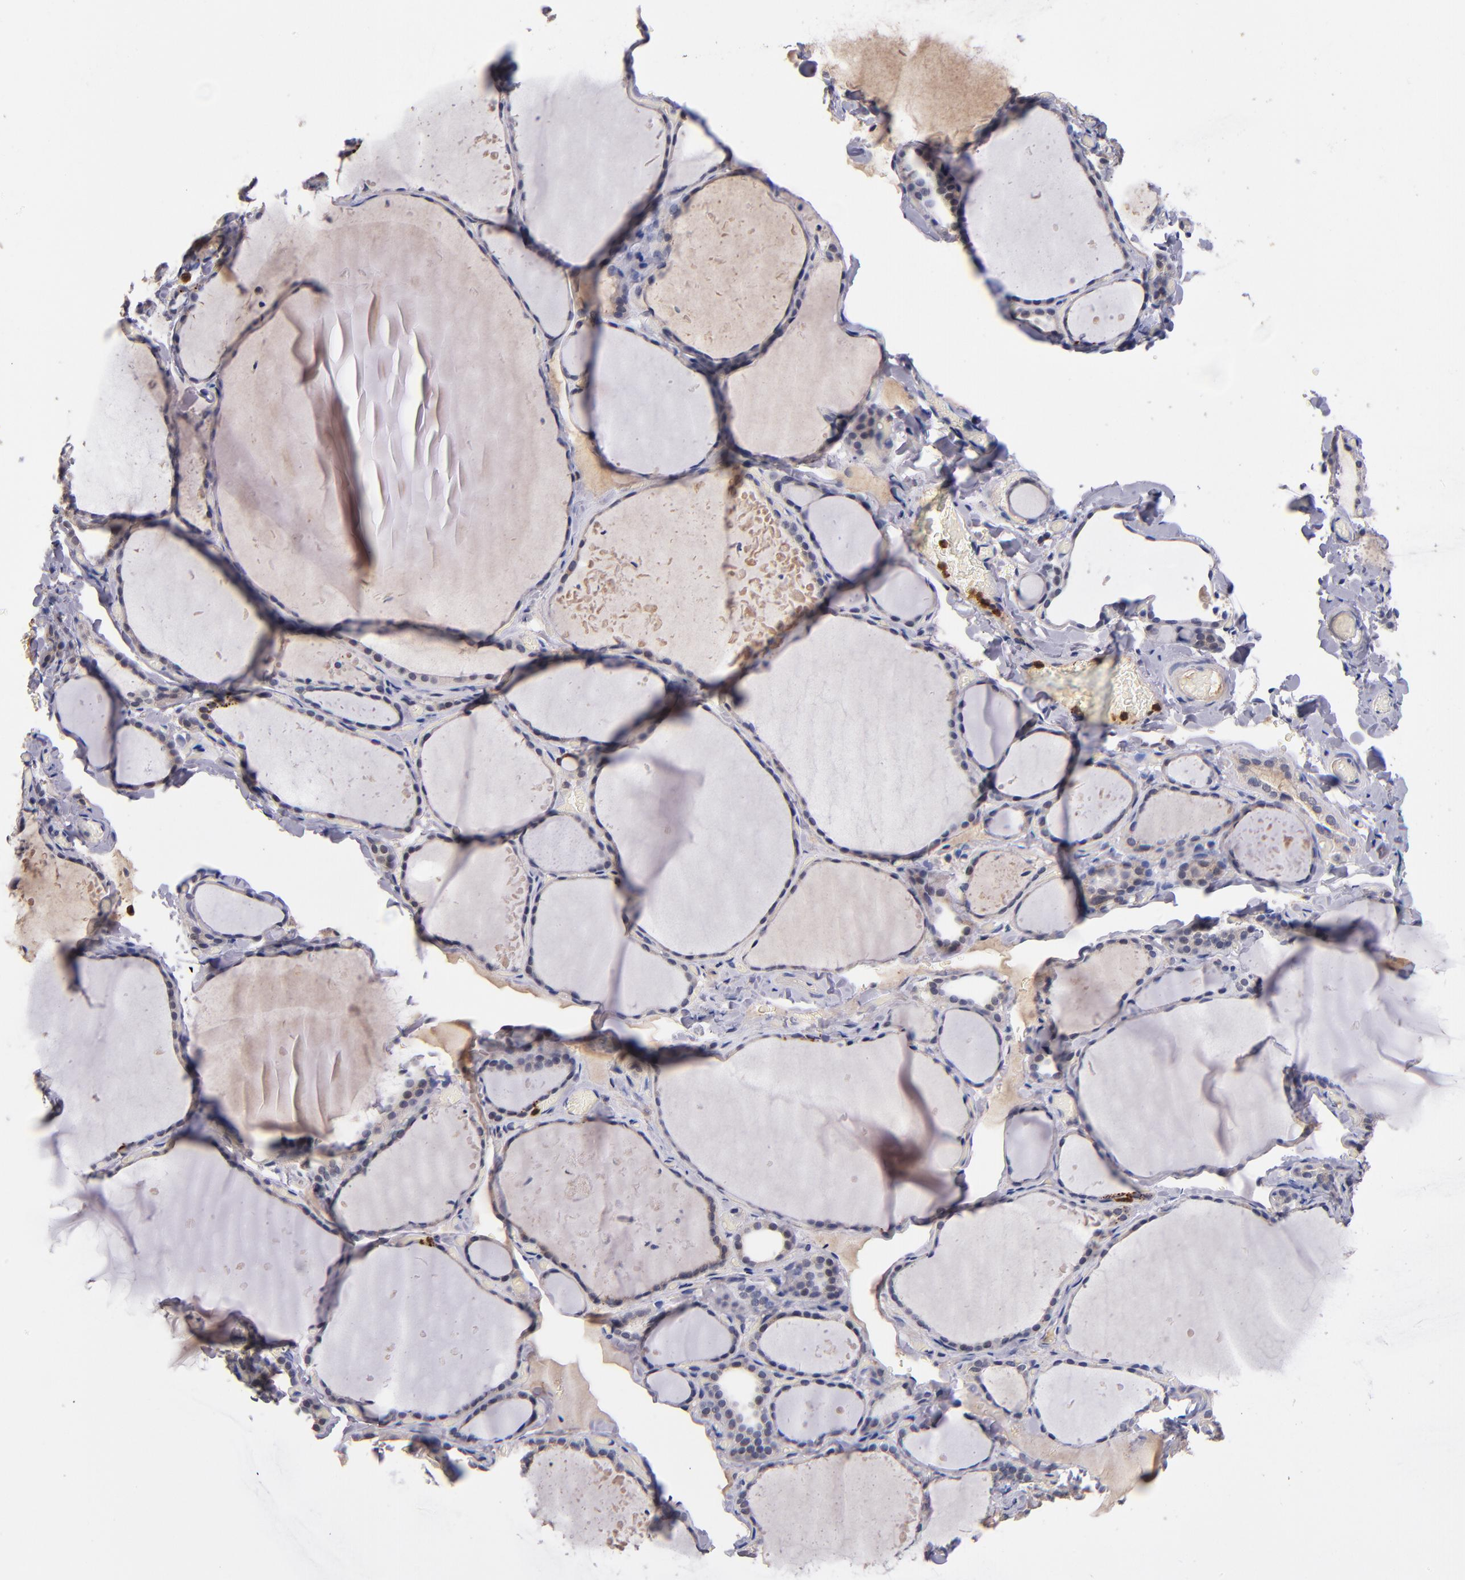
{"staining": {"intensity": "weak", "quantity": "25%-75%", "location": "cytoplasmic/membranous"}, "tissue": "thyroid gland", "cell_type": "Glandular cells", "image_type": "normal", "snomed": [{"axis": "morphology", "description": "Normal tissue, NOS"}, {"axis": "topography", "description": "Thyroid gland"}], "caption": "High-magnification brightfield microscopy of benign thyroid gland stained with DAB (brown) and counterstained with hematoxylin (blue). glandular cells exhibit weak cytoplasmic/membranous staining is present in approximately25%-75% of cells.", "gene": "TTLL12", "patient": {"sex": "female", "age": 22}}